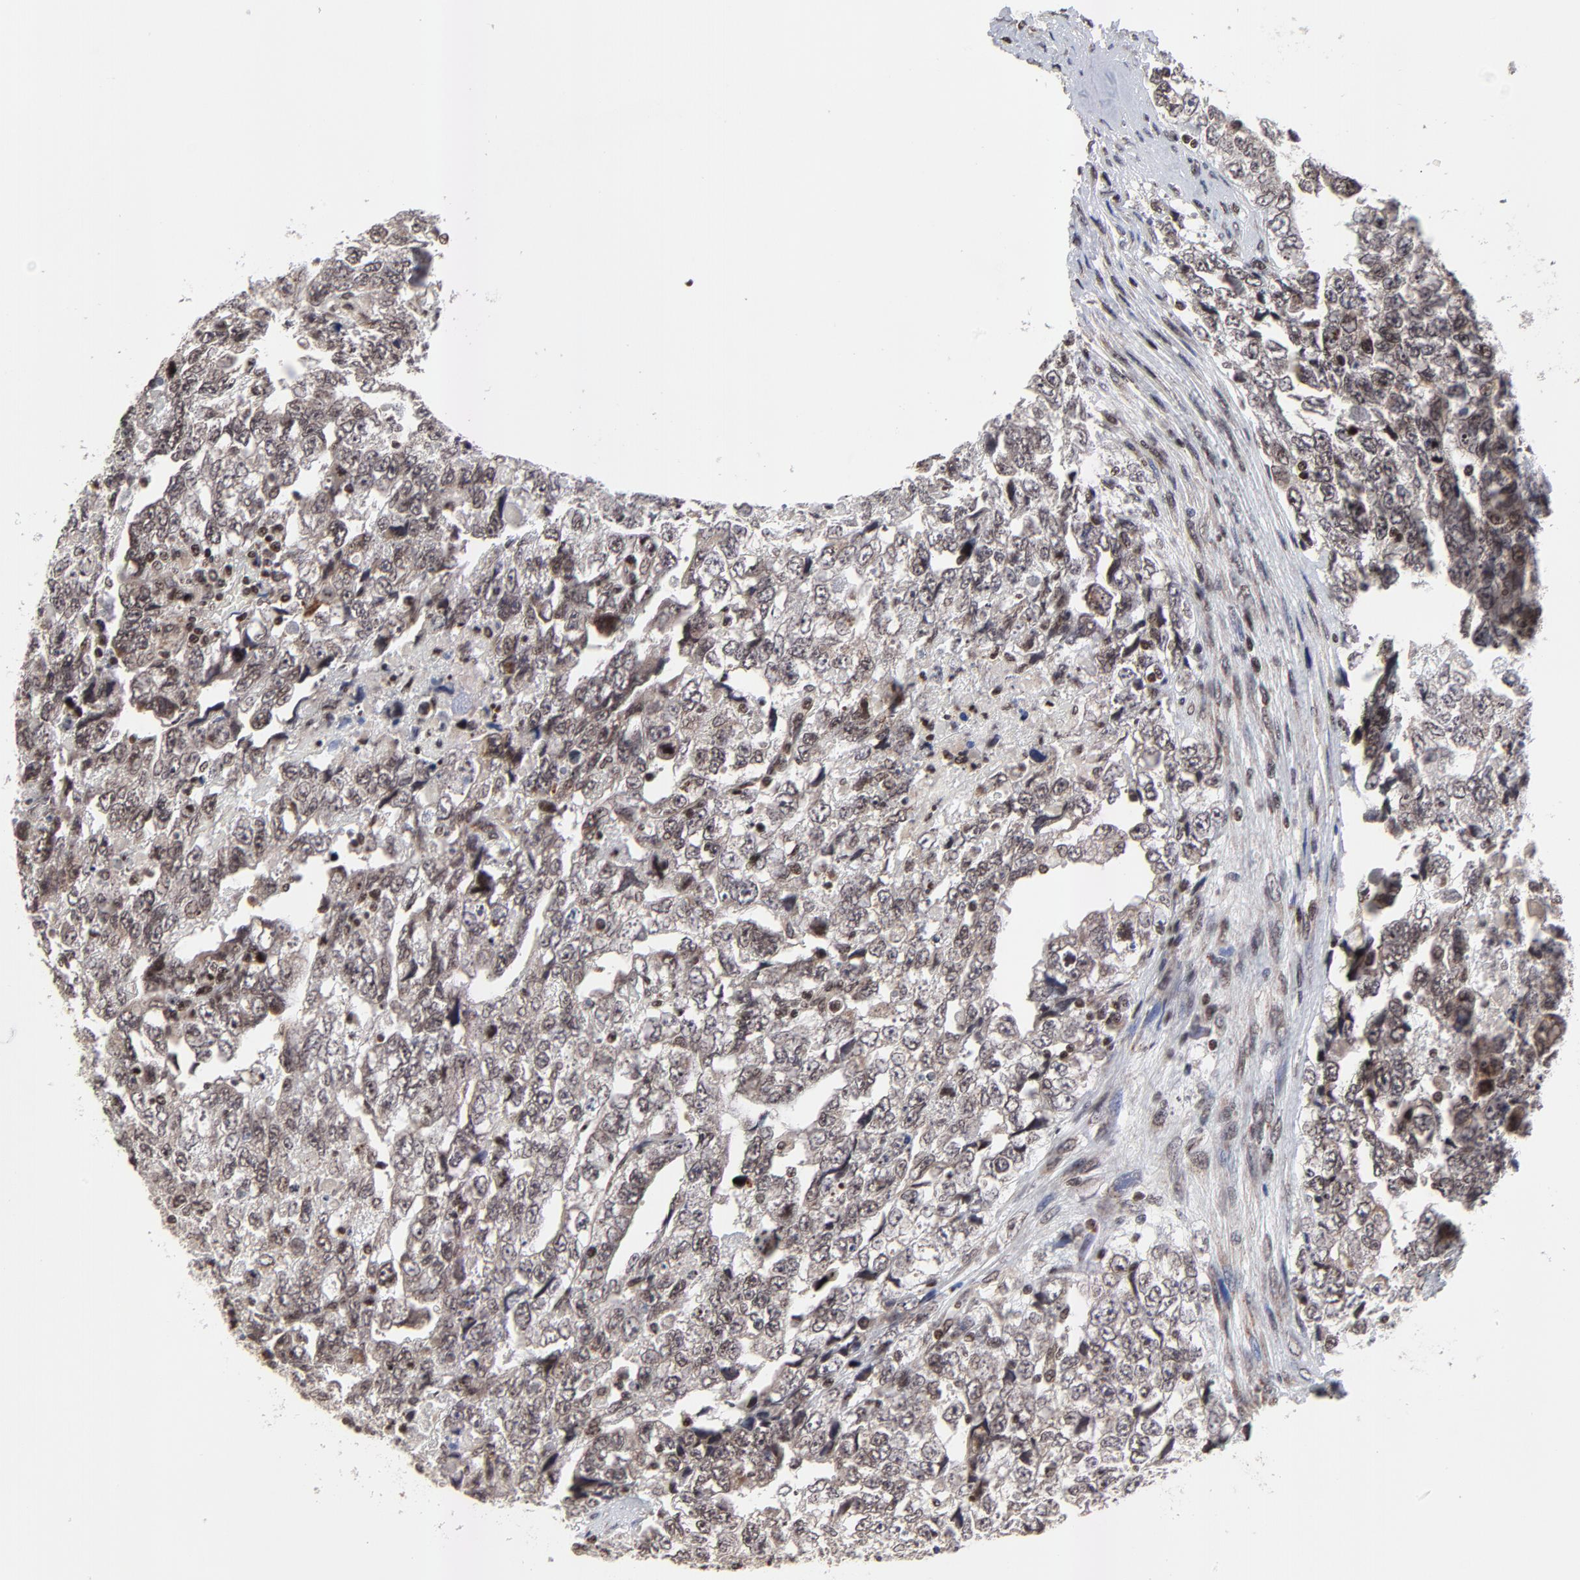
{"staining": {"intensity": "moderate", "quantity": ">75%", "location": "cytoplasmic/membranous,nuclear"}, "tissue": "testis cancer", "cell_type": "Tumor cells", "image_type": "cancer", "snomed": [{"axis": "morphology", "description": "Carcinoma, Embryonal, NOS"}, {"axis": "topography", "description": "Testis"}], "caption": "A high-resolution micrograph shows immunohistochemistry (IHC) staining of testis cancer (embryonal carcinoma), which shows moderate cytoplasmic/membranous and nuclear expression in approximately >75% of tumor cells. (brown staining indicates protein expression, while blue staining denotes nuclei).", "gene": "ZNF777", "patient": {"sex": "male", "age": 36}}